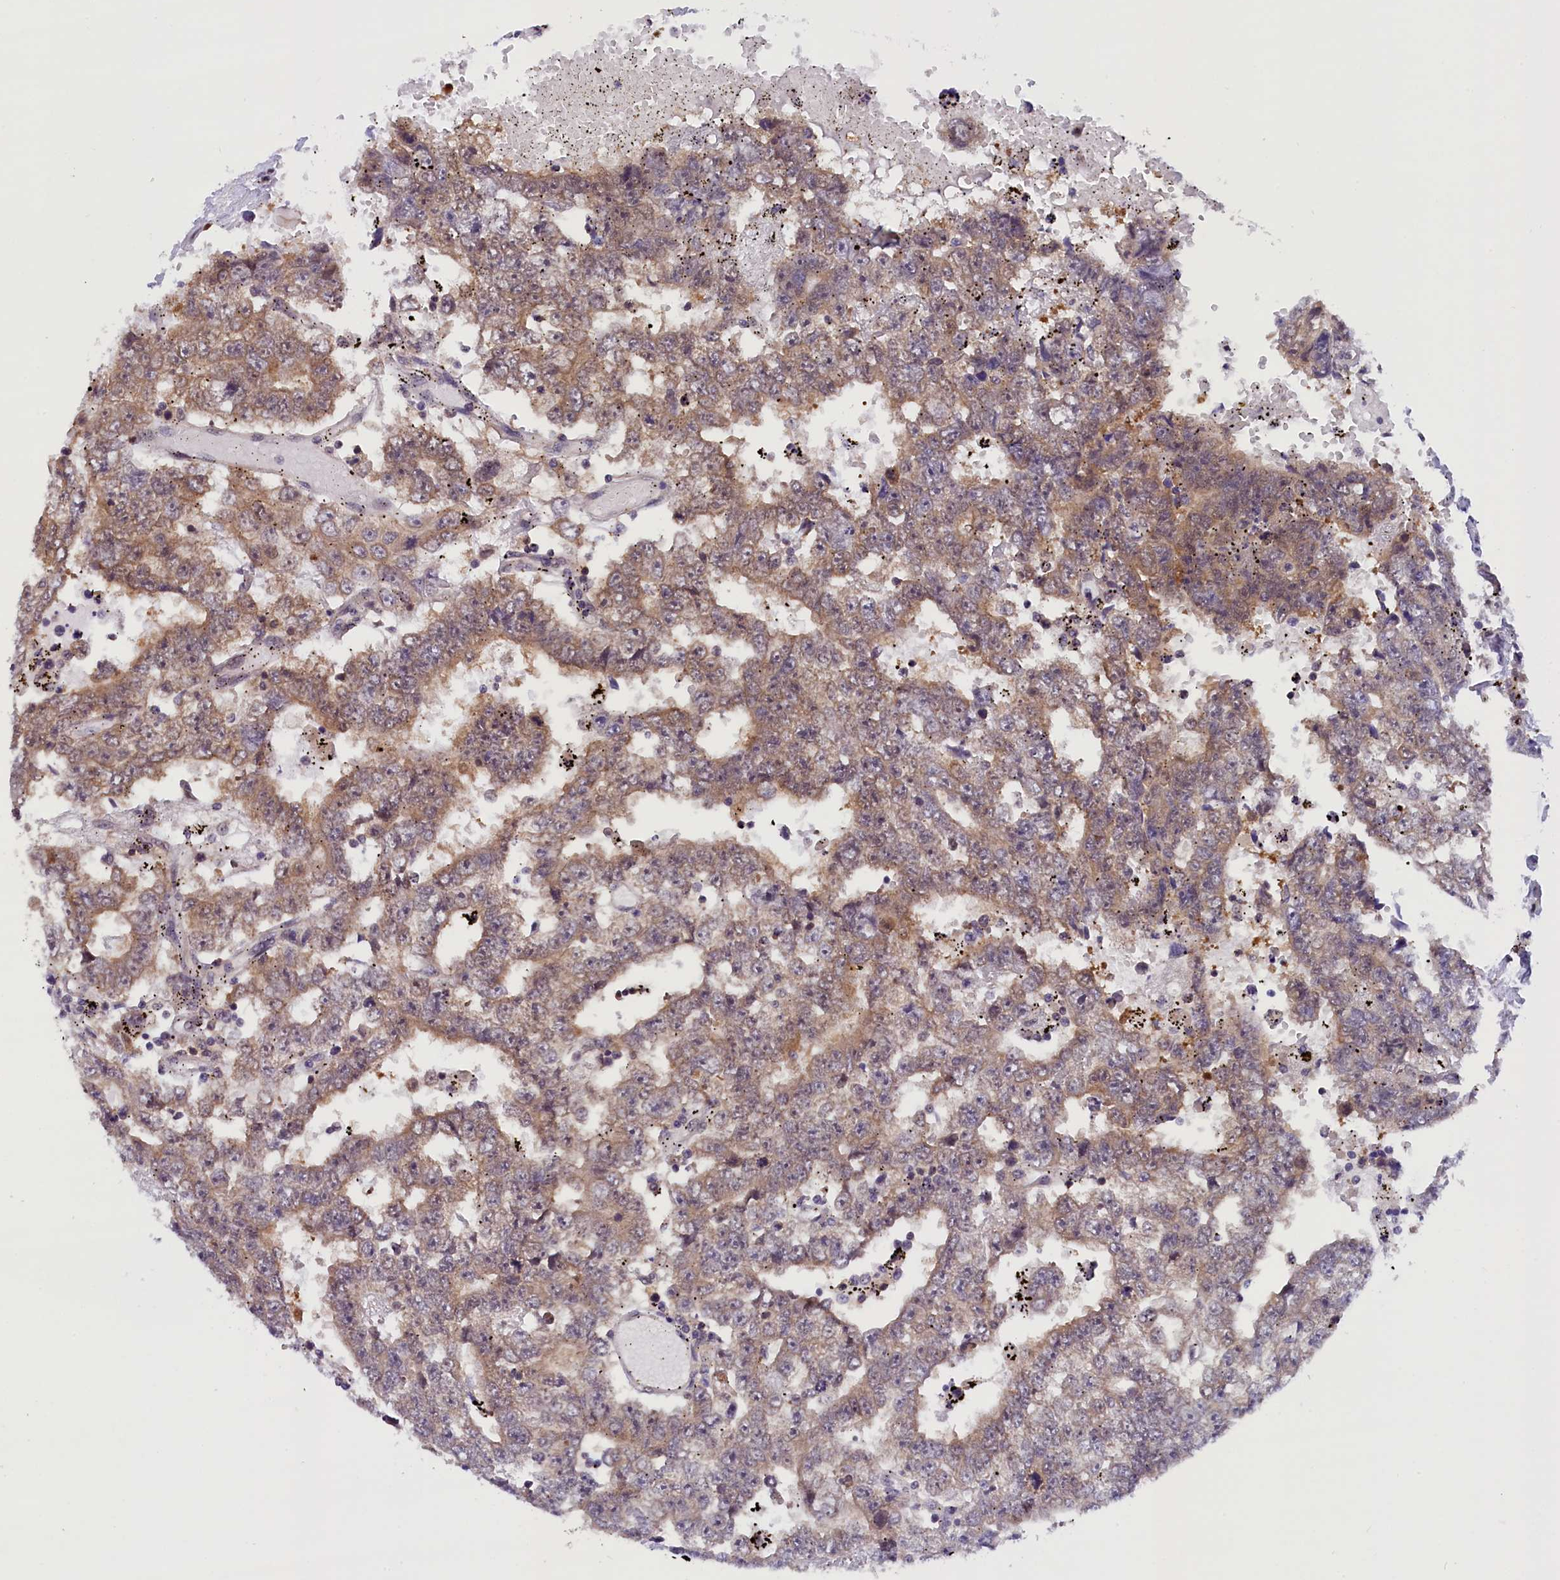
{"staining": {"intensity": "weak", "quantity": ">75%", "location": "cytoplasmic/membranous"}, "tissue": "testis cancer", "cell_type": "Tumor cells", "image_type": "cancer", "snomed": [{"axis": "morphology", "description": "Carcinoma, Embryonal, NOS"}, {"axis": "topography", "description": "Testis"}], "caption": "This is an image of IHC staining of testis cancer, which shows weak positivity in the cytoplasmic/membranous of tumor cells.", "gene": "TBCB", "patient": {"sex": "male", "age": 25}}